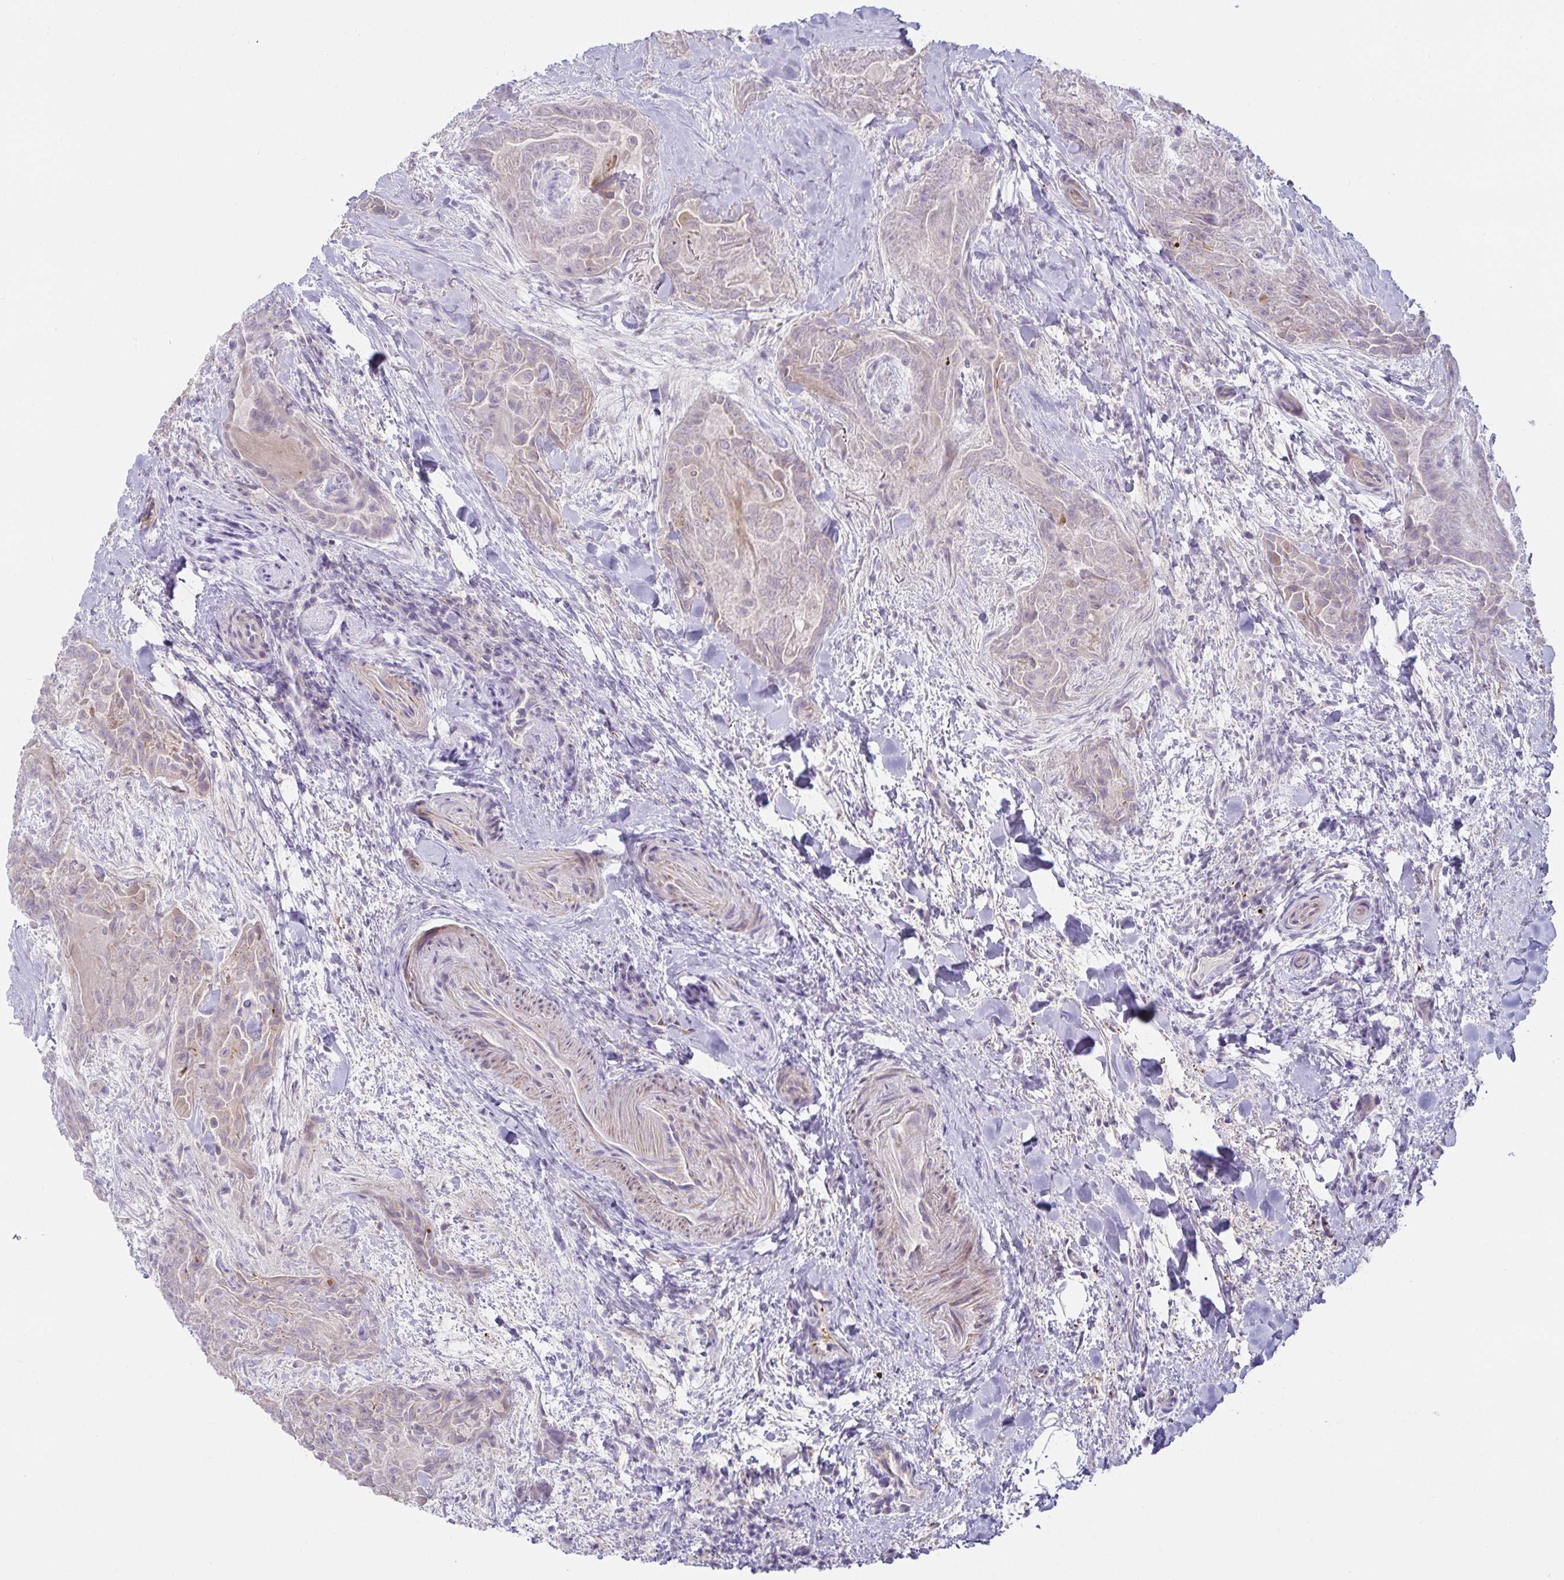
{"staining": {"intensity": "negative", "quantity": "none", "location": "none"}, "tissue": "thyroid cancer", "cell_type": "Tumor cells", "image_type": "cancer", "snomed": [{"axis": "morphology", "description": "Papillary adenocarcinoma, NOS"}, {"axis": "topography", "description": "Thyroid gland"}], "caption": "DAB (3,3'-diaminobenzidine) immunohistochemical staining of thyroid cancer demonstrates no significant expression in tumor cells.", "gene": "SPAG4", "patient": {"sex": "female", "age": 61}}